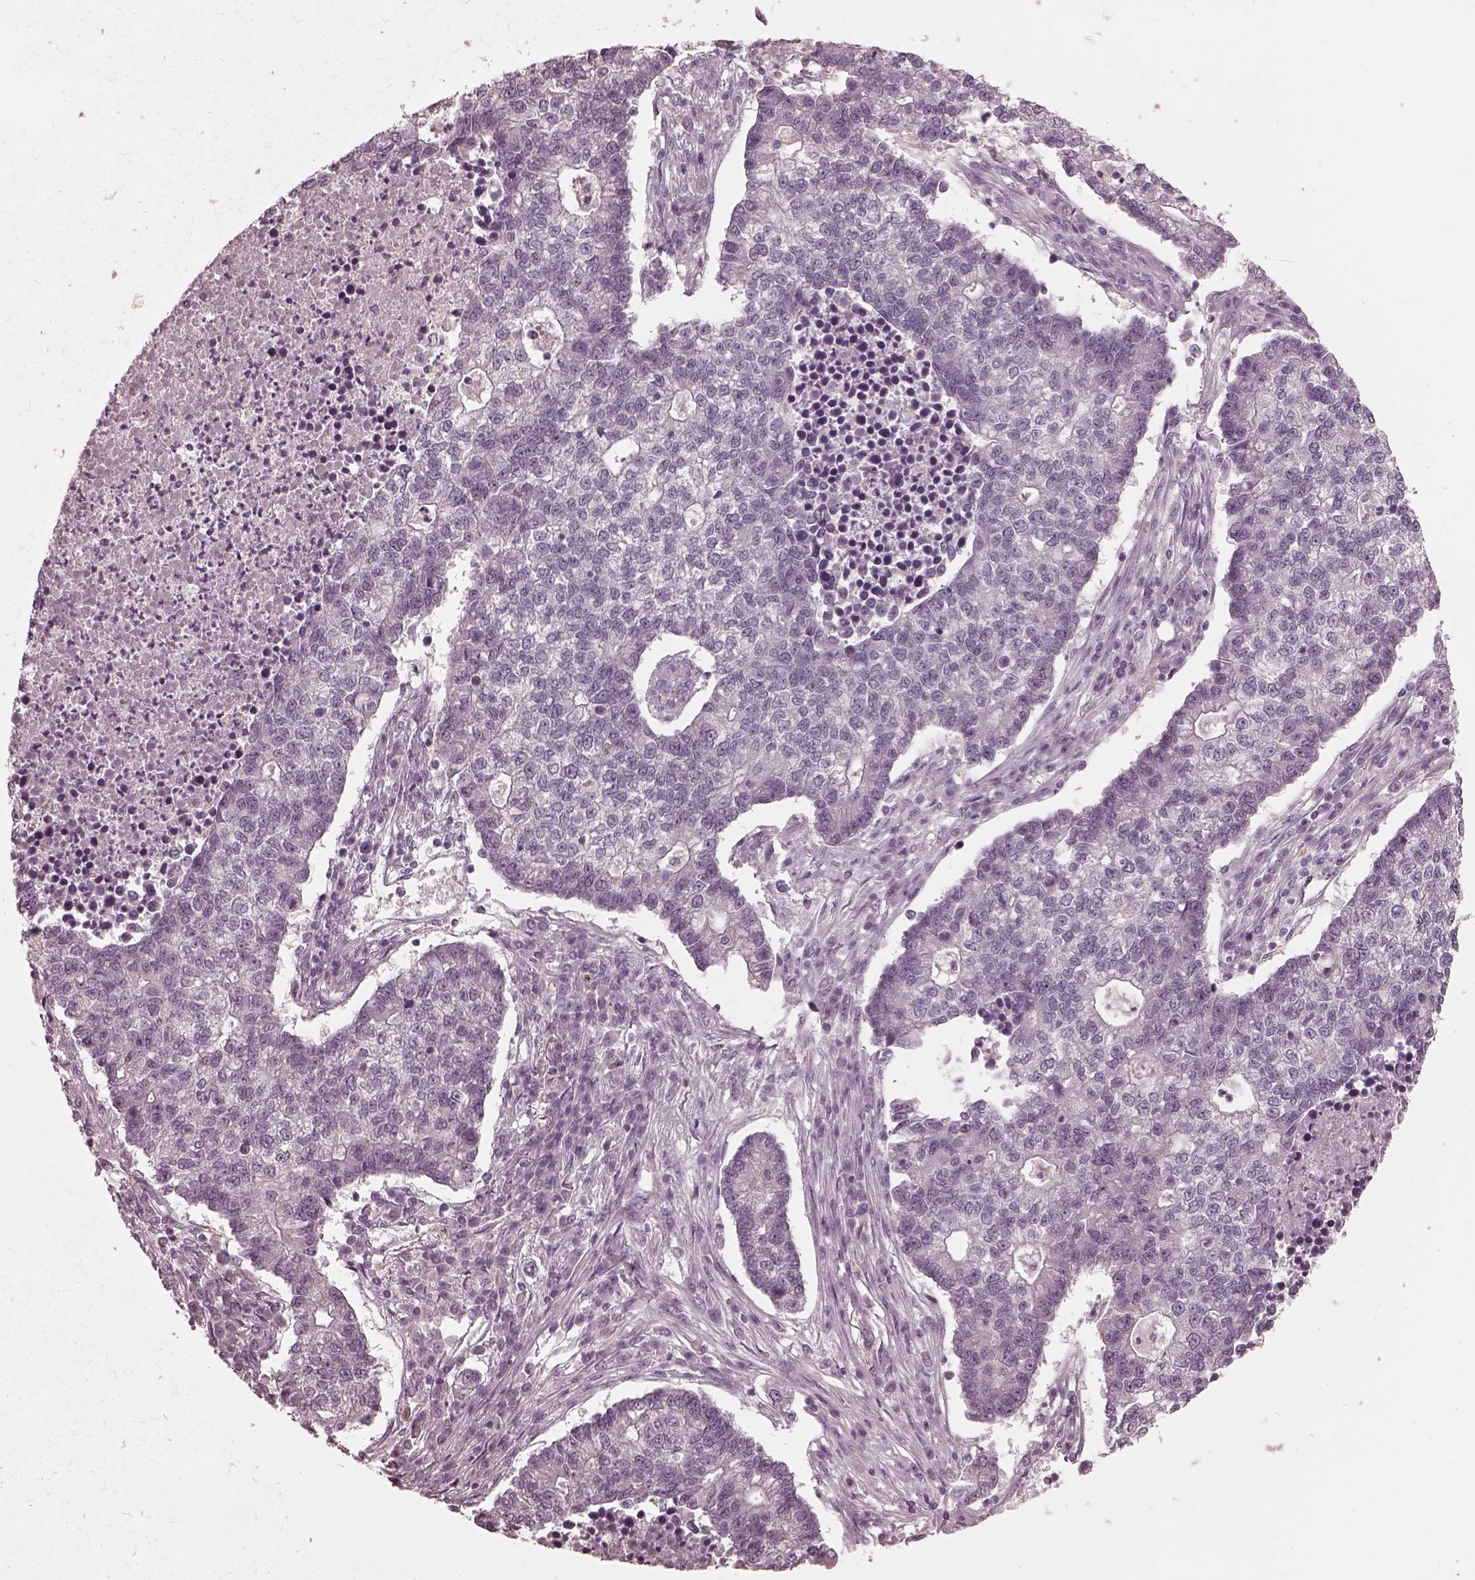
{"staining": {"intensity": "negative", "quantity": "none", "location": "none"}, "tissue": "lung cancer", "cell_type": "Tumor cells", "image_type": "cancer", "snomed": [{"axis": "morphology", "description": "Adenocarcinoma, NOS"}, {"axis": "topography", "description": "Lung"}], "caption": "IHC histopathology image of human adenocarcinoma (lung) stained for a protein (brown), which reveals no staining in tumor cells.", "gene": "RCVRN", "patient": {"sex": "male", "age": 57}}